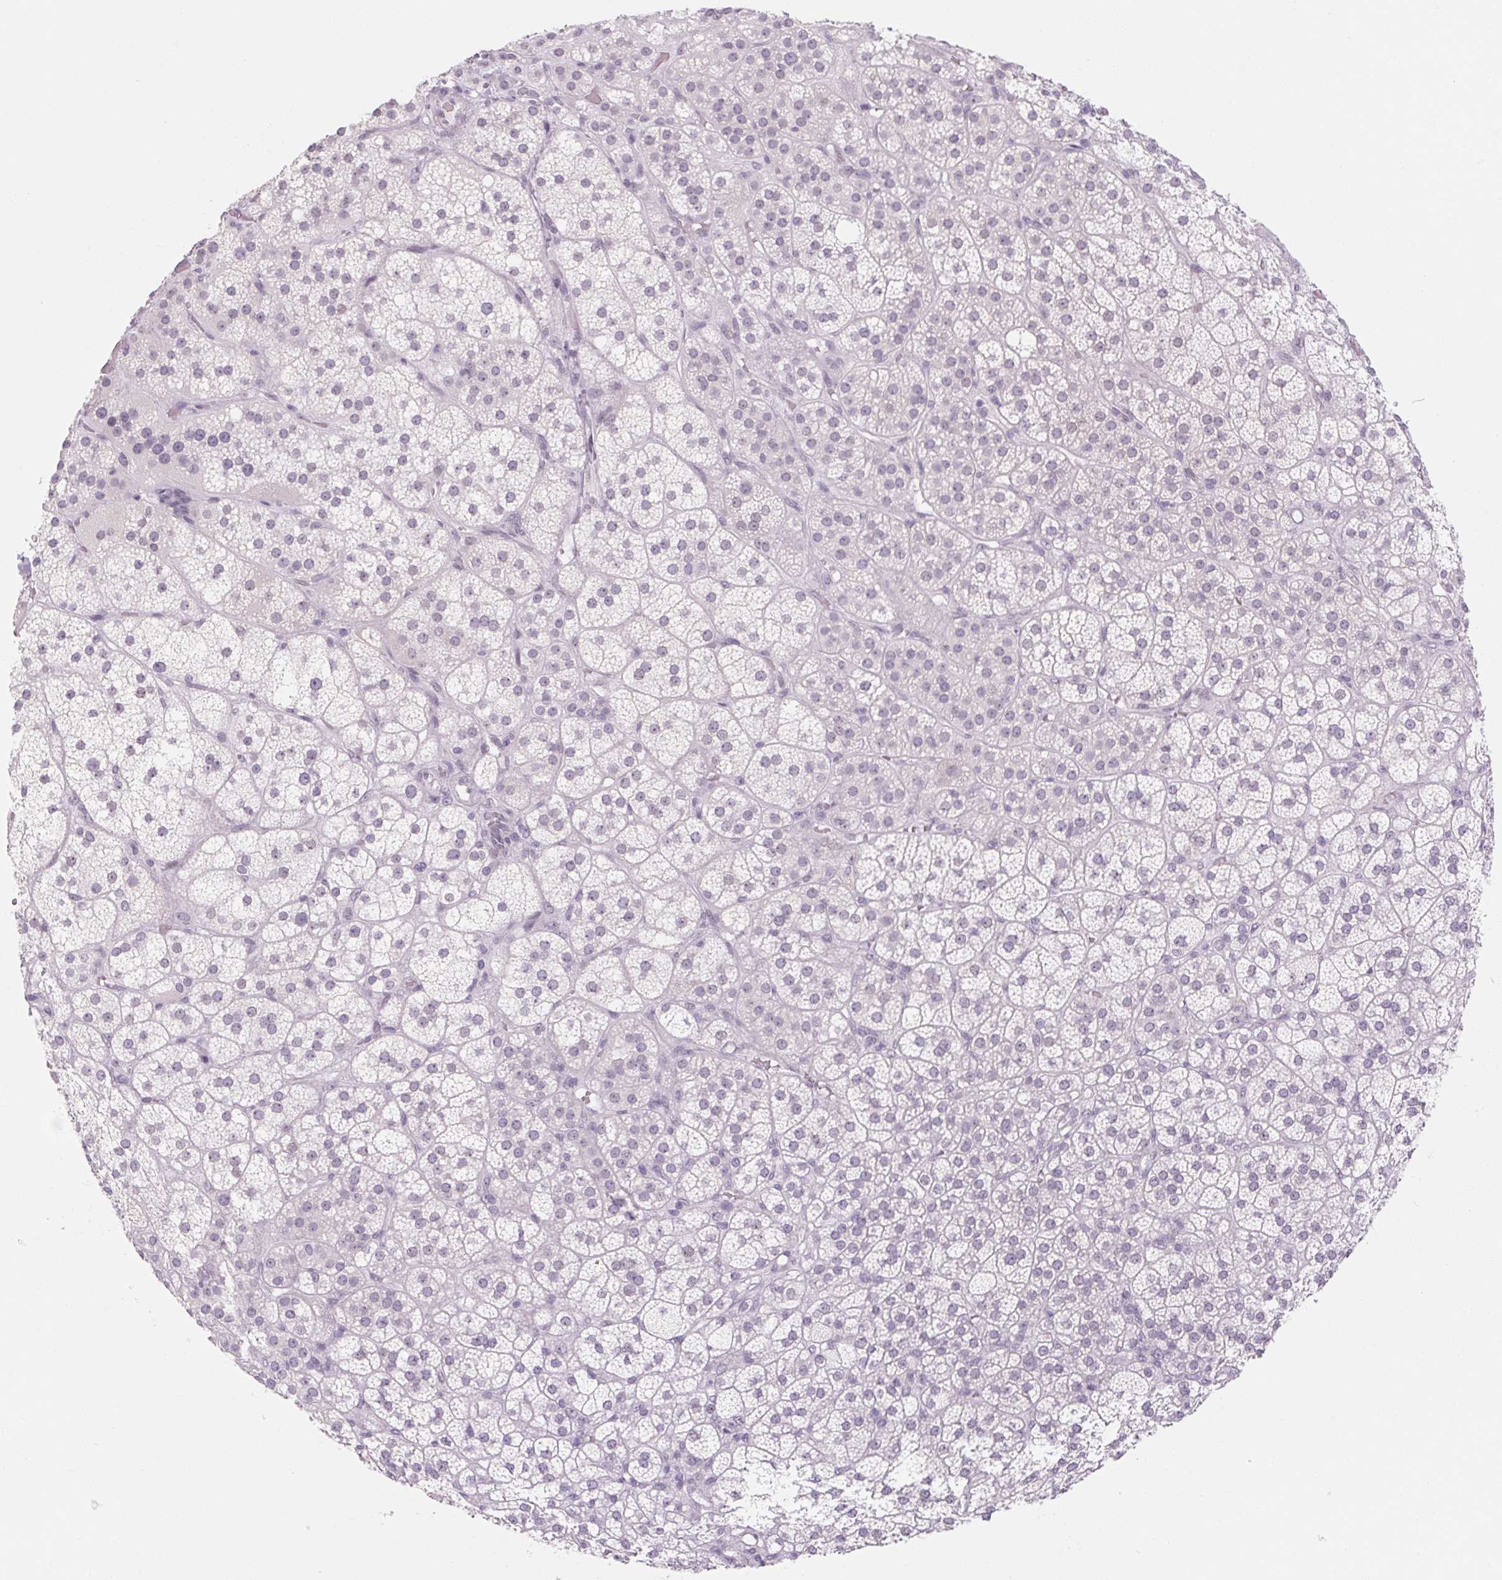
{"staining": {"intensity": "negative", "quantity": "none", "location": "none"}, "tissue": "adrenal gland", "cell_type": "Glandular cells", "image_type": "normal", "snomed": [{"axis": "morphology", "description": "Normal tissue, NOS"}, {"axis": "topography", "description": "Adrenal gland"}], "caption": "Micrograph shows no protein positivity in glandular cells of unremarkable adrenal gland.", "gene": "KCNQ2", "patient": {"sex": "female", "age": 60}}